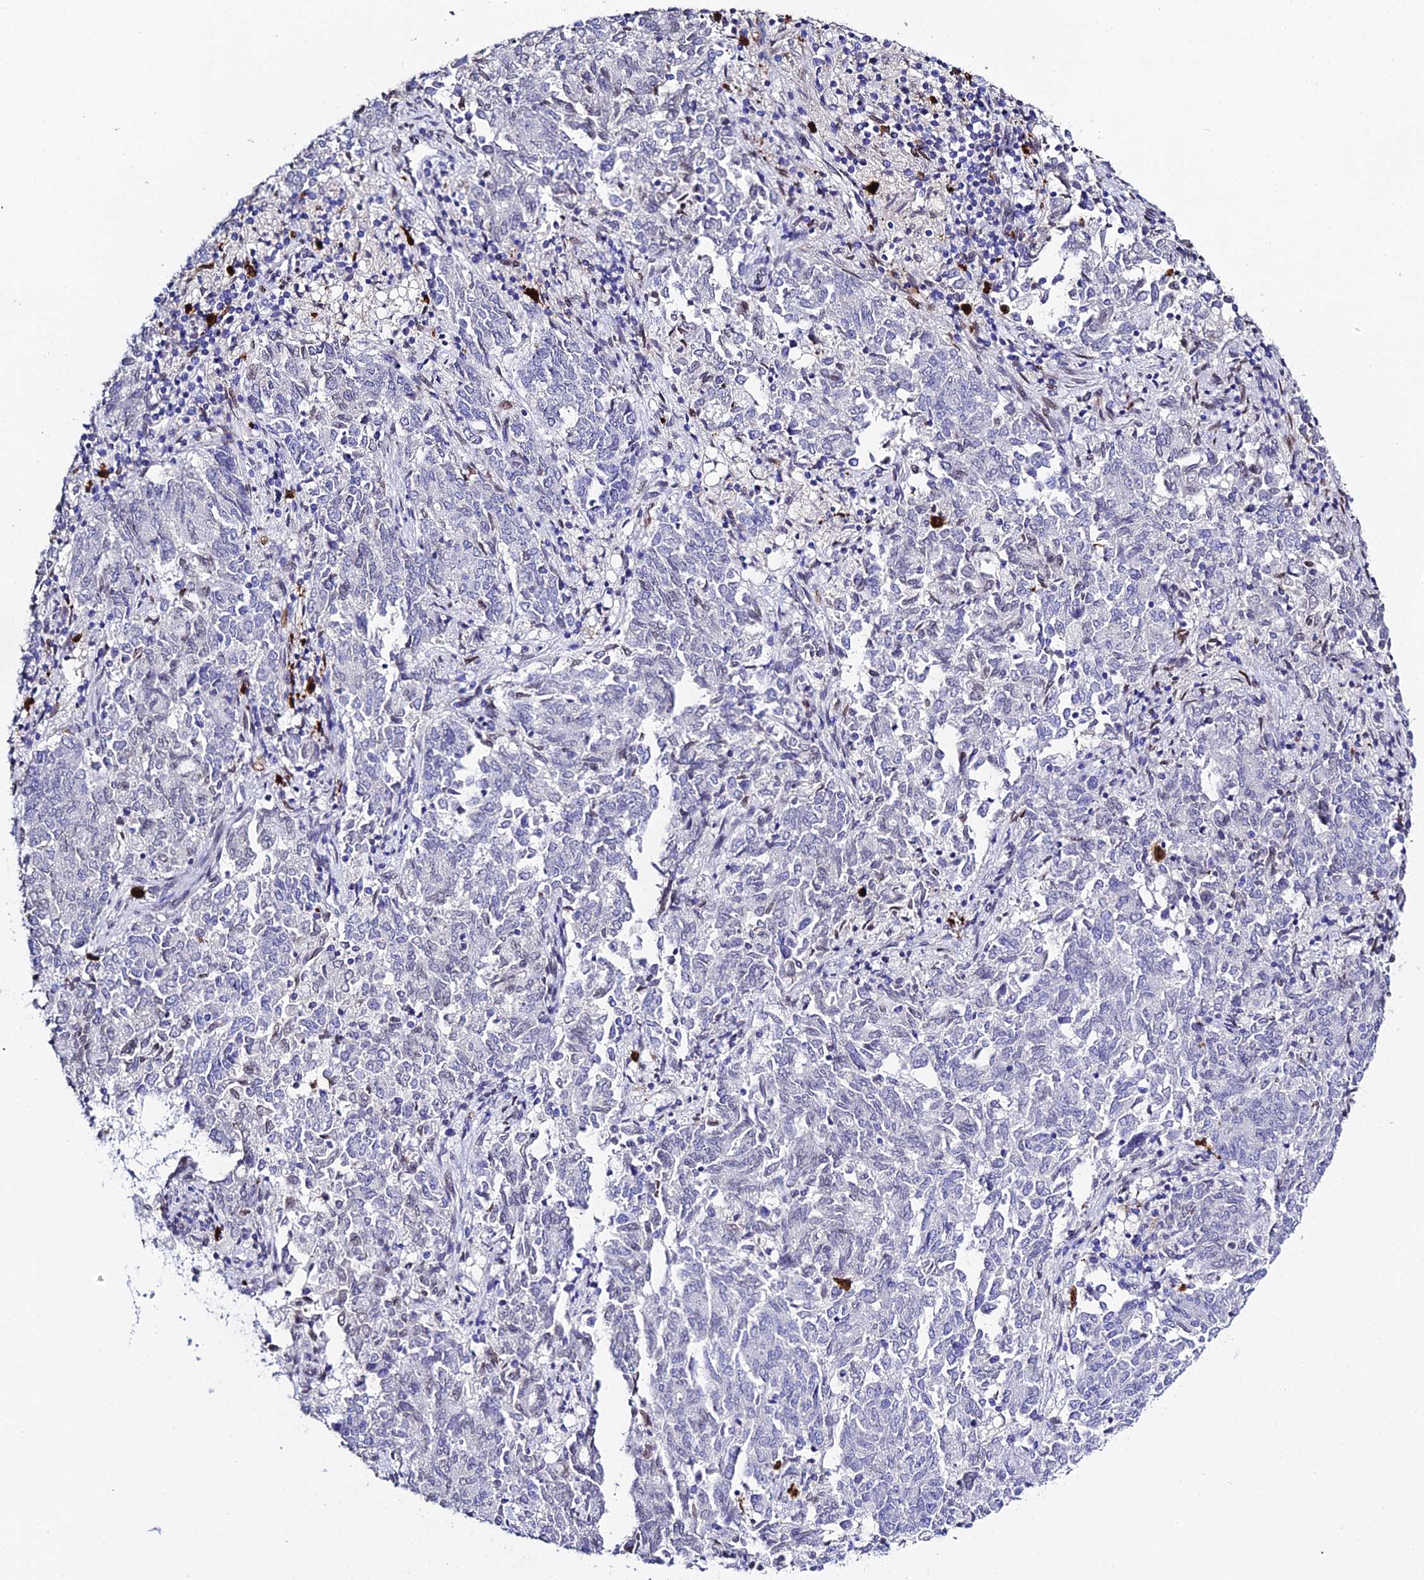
{"staining": {"intensity": "negative", "quantity": "none", "location": "none"}, "tissue": "endometrial cancer", "cell_type": "Tumor cells", "image_type": "cancer", "snomed": [{"axis": "morphology", "description": "Adenocarcinoma, NOS"}, {"axis": "topography", "description": "Endometrium"}], "caption": "Immunohistochemical staining of adenocarcinoma (endometrial) exhibits no significant staining in tumor cells.", "gene": "MCM10", "patient": {"sex": "female", "age": 80}}